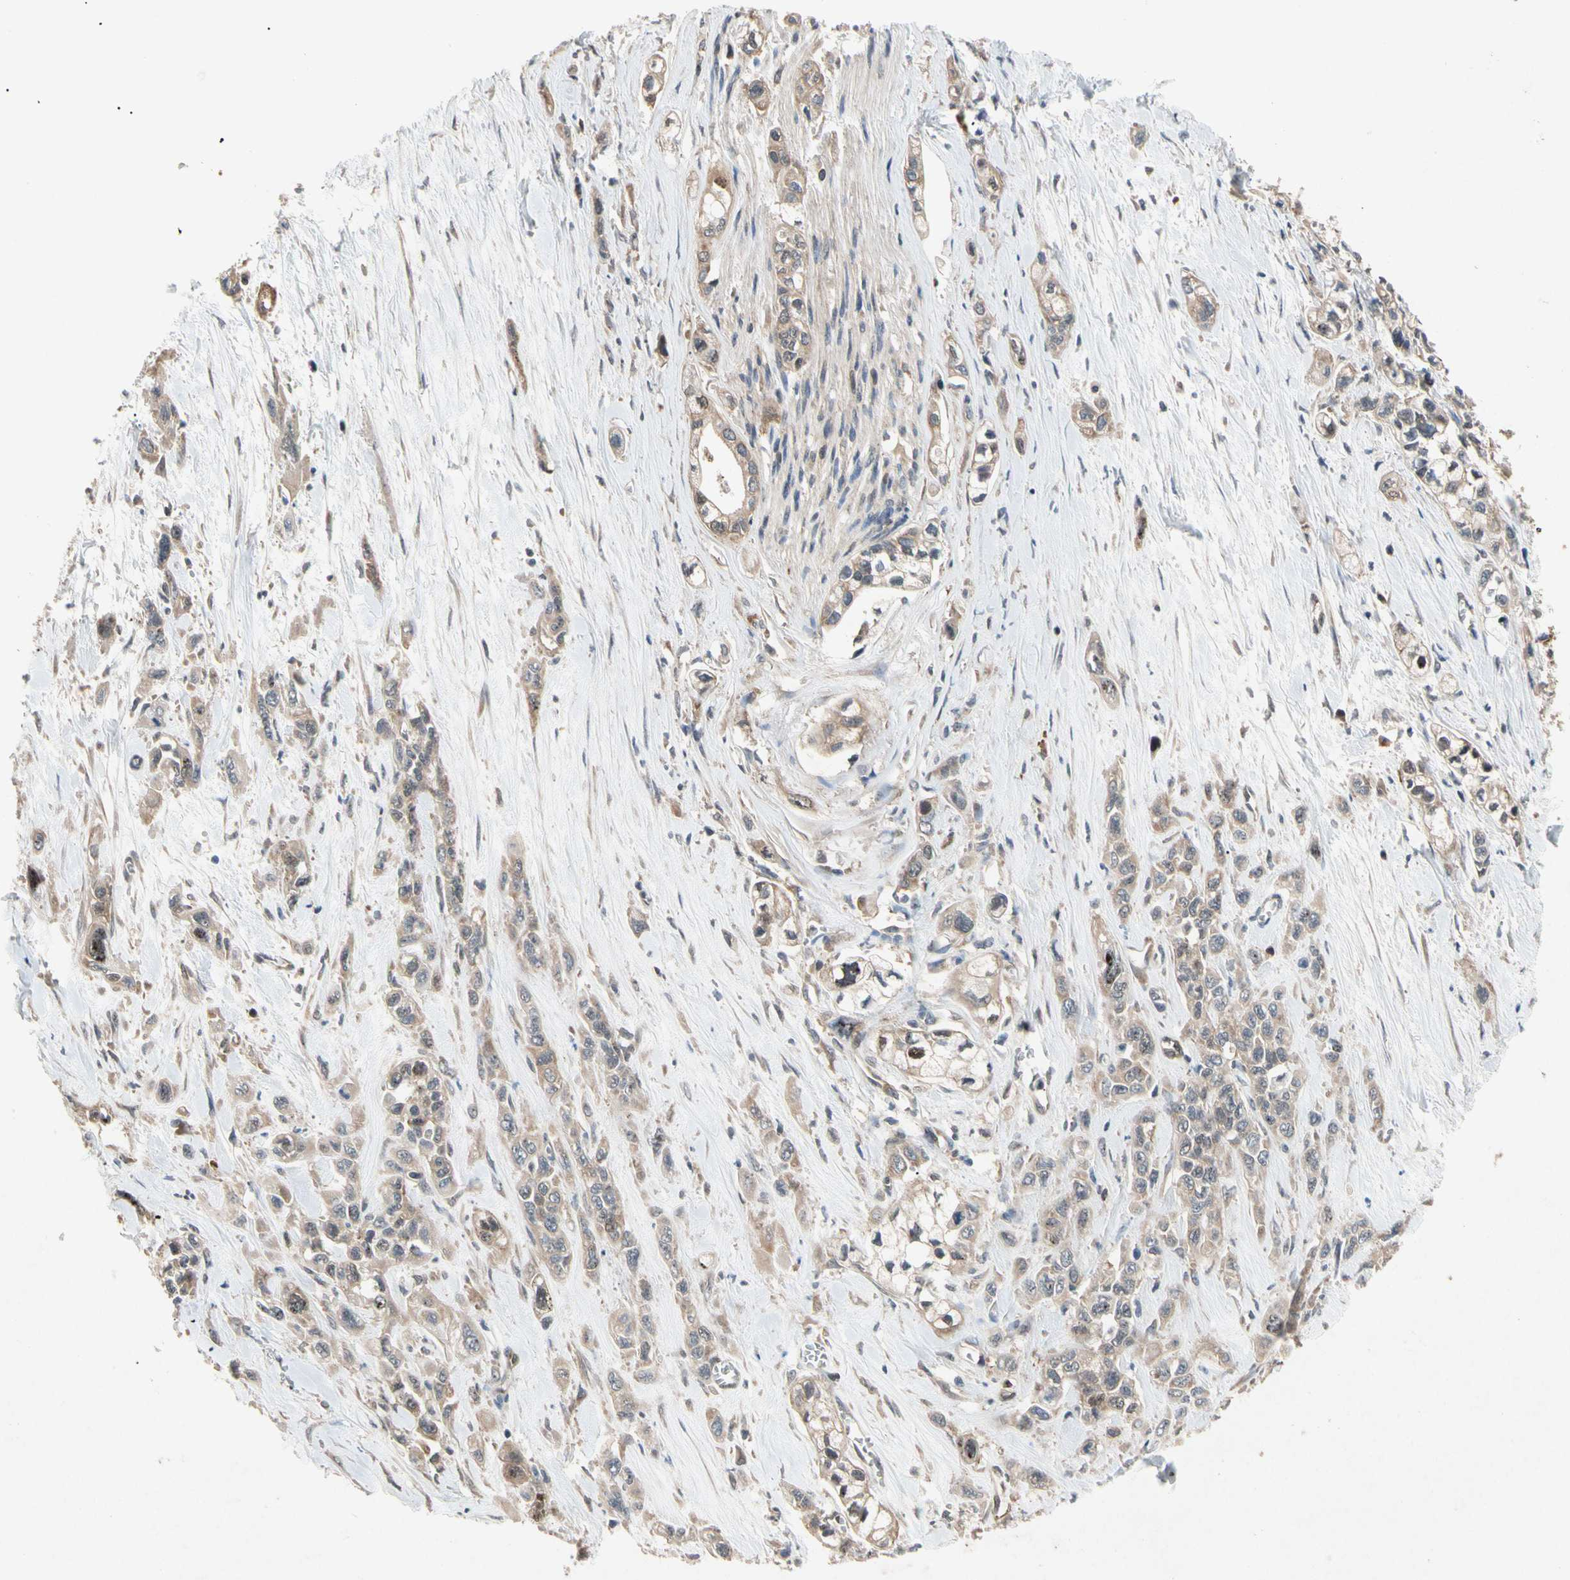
{"staining": {"intensity": "weak", "quantity": "25%-75%", "location": "cytoplasmic/membranous"}, "tissue": "pancreatic cancer", "cell_type": "Tumor cells", "image_type": "cancer", "snomed": [{"axis": "morphology", "description": "Adenocarcinoma, NOS"}, {"axis": "topography", "description": "Pancreas"}], "caption": "IHC of human pancreatic cancer displays low levels of weak cytoplasmic/membranous positivity in about 25%-75% of tumor cells.", "gene": "EIF1AX", "patient": {"sex": "male", "age": 74}}